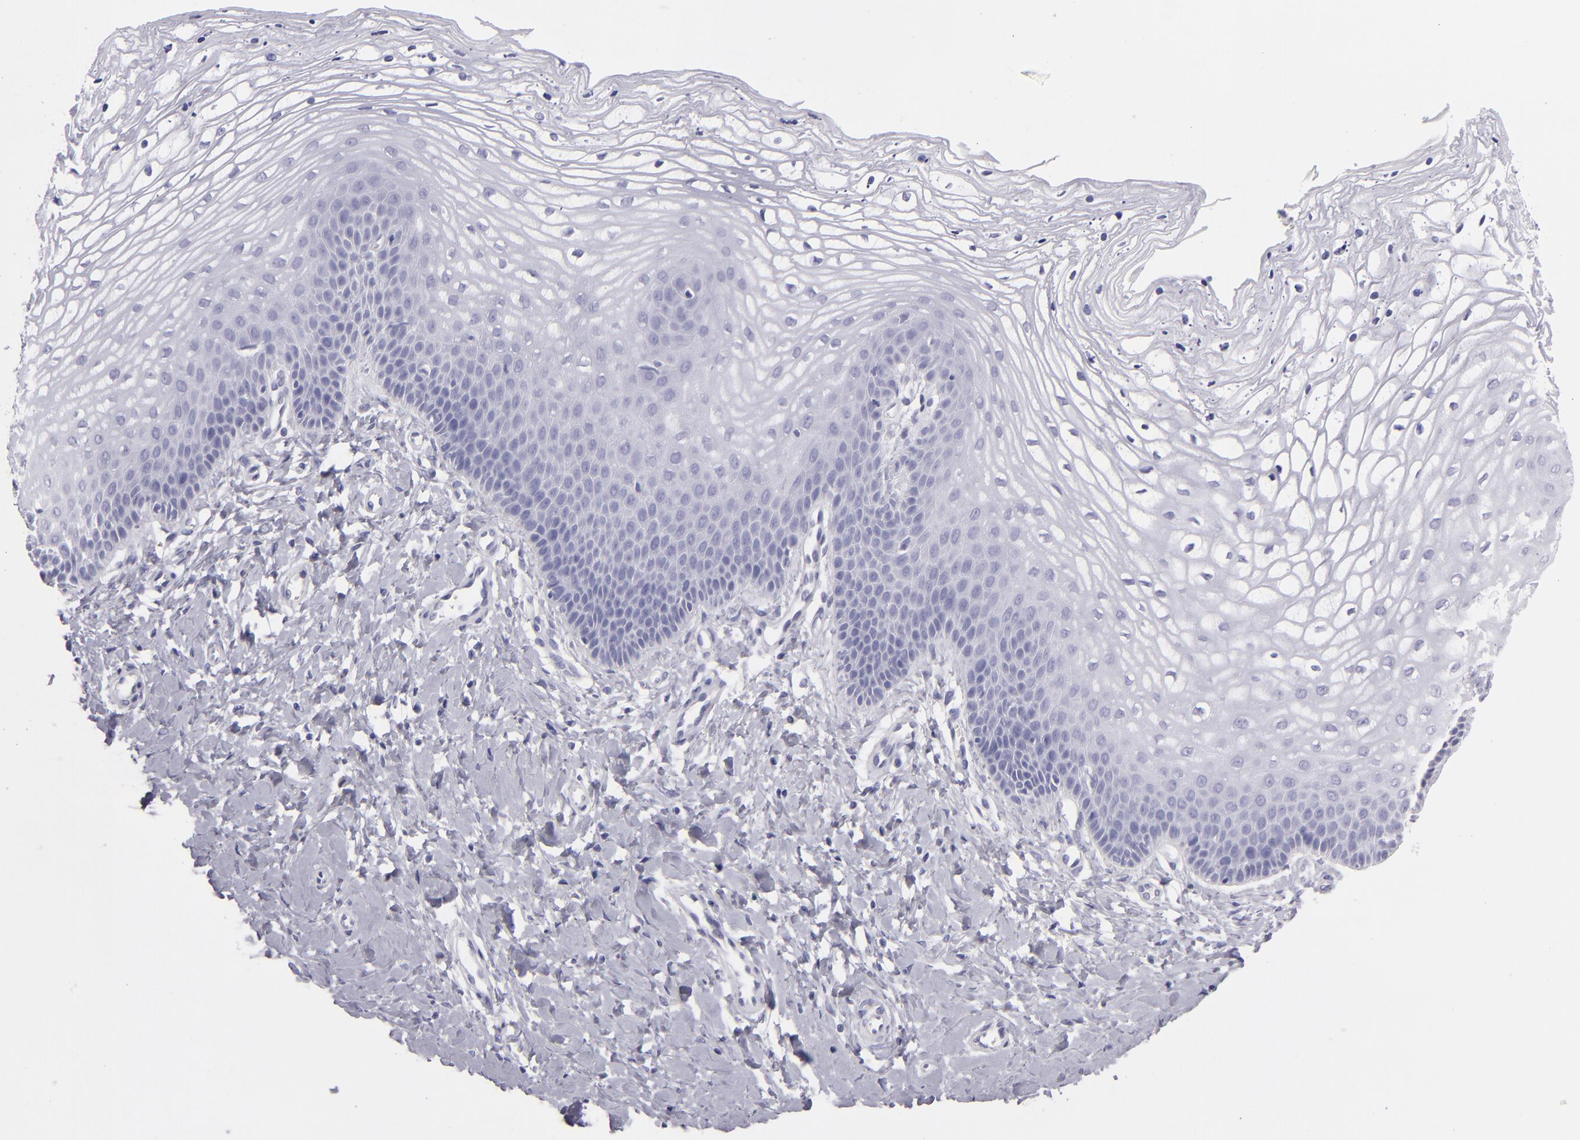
{"staining": {"intensity": "negative", "quantity": "none", "location": "none"}, "tissue": "vagina", "cell_type": "Squamous epithelial cells", "image_type": "normal", "snomed": [{"axis": "morphology", "description": "Normal tissue, NOS"}, {"axis": "topography", "description": "Vagina"}], "caption": "DAB (3,3'-diaminobenzidine) immunohistochemical staining of benign human vagina demonstrates no significant staining in squamous epithelial cells. The staining was performed using DAB to visualize the protein expression in brown, while the nuclei were stained in blue with hematoxylin (Magnification: 20x).", "gene": "VIL1", "patient": {"sex": "female", "age": 68}}